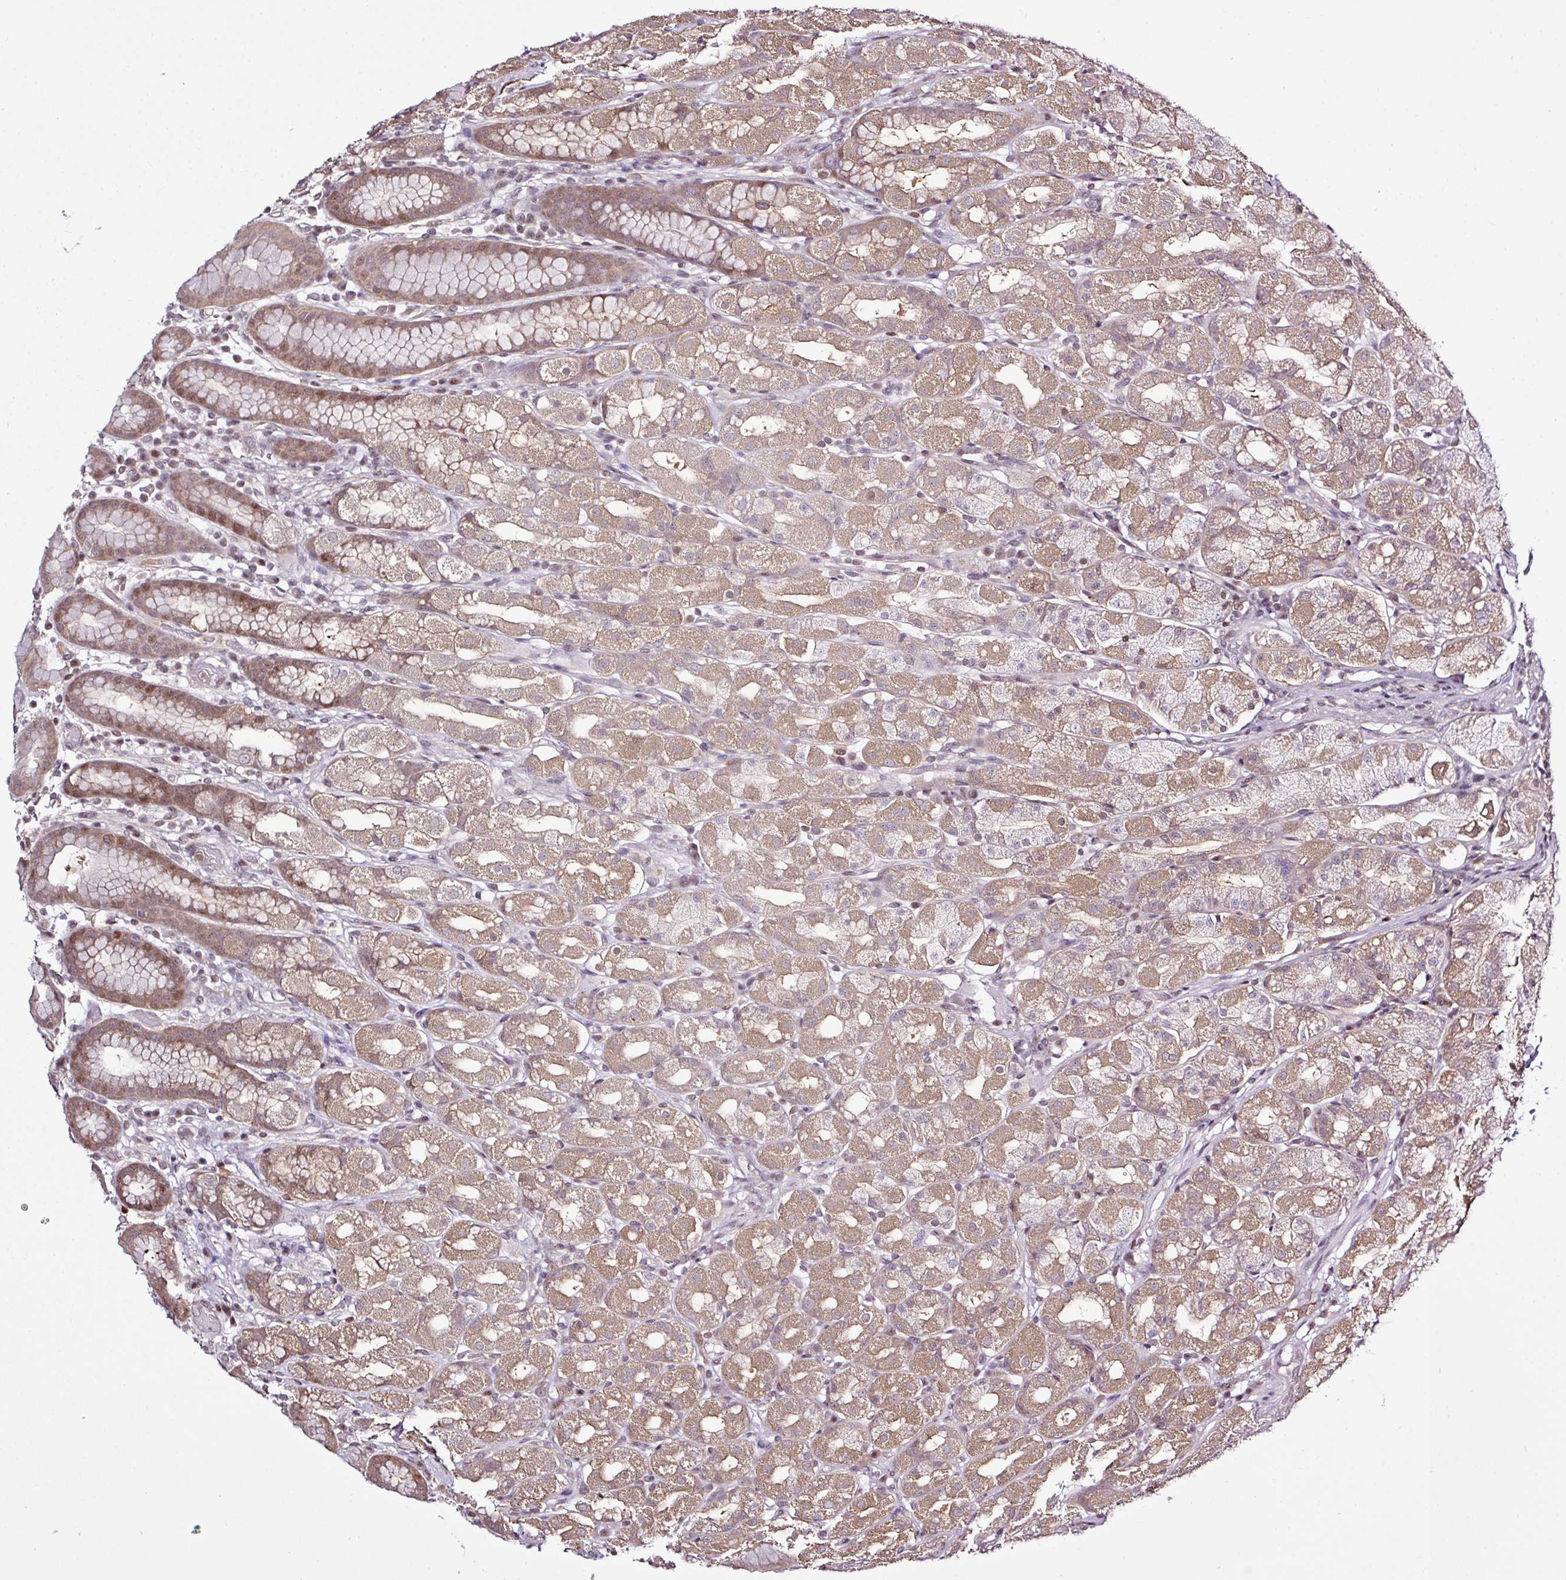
{"staining": {"intensity": "moderate", "quantity": ">75%", "location": "cytoplasmic/membranous"}, "tissue": "stomach", "cell_type": "Glandular cells", "image_type": "normal", "snomed": [{"axis": "morphology", "description": "Normal tissue, NOS"}, {"axis": "topography", "description": "Stomach, upper"}, {"axis": "topography", "description": "Stomach"}], "caption": "Protein staining of normal stomach displays moderate cytoplasmic/membranous staining in approximately >75% of glandular cells.", "gene": "ITPKC", "patient": {"sex": "male", "age": 68}}